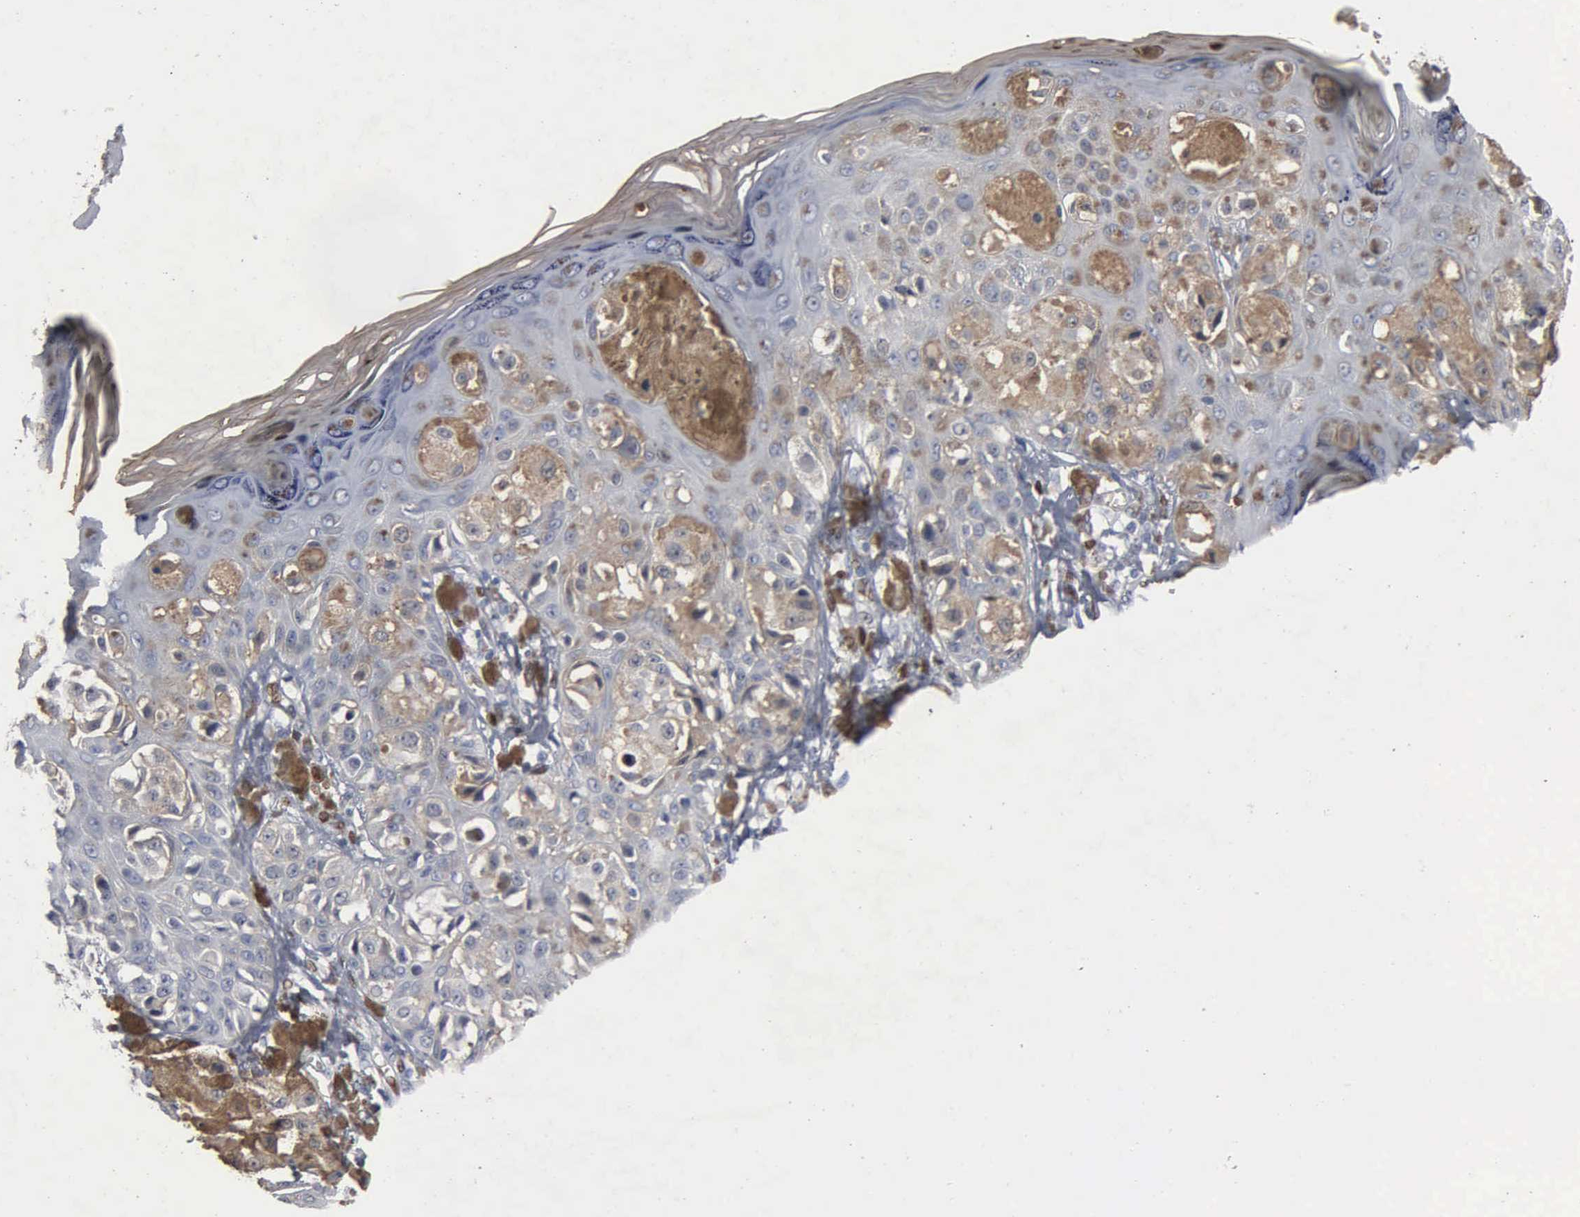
{"staining": {"intensity": "negative", "quantity": "none", "location": "none"}, "tissue": "melanoma", "cell_type": "Tumor cells", "image_type": "cancer", "snomed": [{"axis": "morphology", "description": "Malignant melanoma, NOS"}, {"axis": "topography", "description": "Skin"}], "caption": "Immunohistochemistry (IHC) photomicrograph of neoplastic tissue: malignant melanoma stained with DAB (3,3'-diaminobenzidine) exhibits no significant protein staining in tumor cells. (Immunohistochemistry (IHC), brightfield microscopy, high magnification).", "gene": "FGF2", "patient": {"sex": "female", "age": 55}}